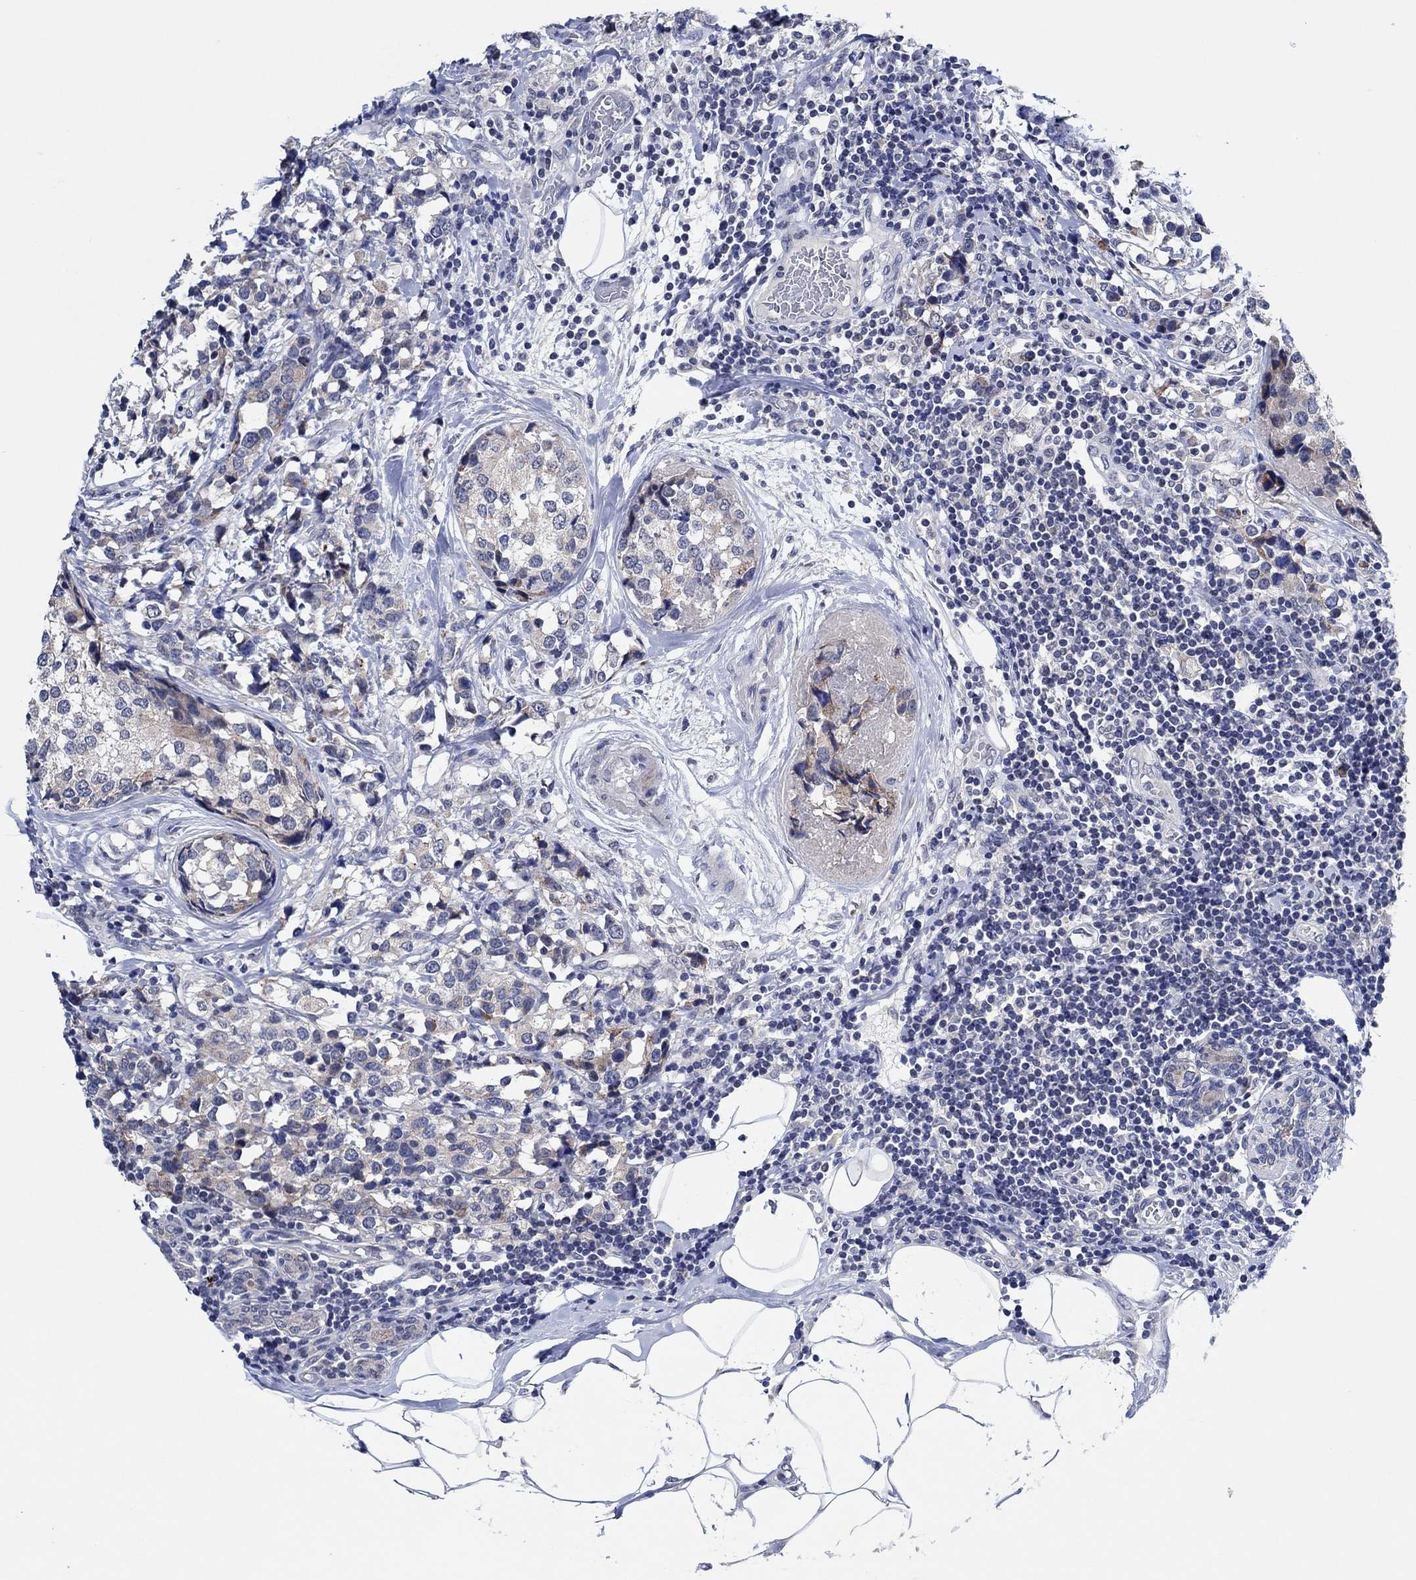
{"staining": {"intensity": "weak", "quantity": "25%-75%", "location": "cytoplasmic/membranous"}, "tissue": "breast cancer", "cell_type": "Tumor cells", "image_type": "cancer", "snomed": [{"axis": "morphology", "description": "Lobular carcinoma"}, {"axis": "topography", "description": "Breast"}], "caption": "Lobular carcinoma (breast) tissue displays weak cytoplasmic/membranous expression in about 25%-75% of tumor cells, visualized by immunohistochemistry. The staining was performed using DAB to visualize the protein expression in brown, while the nuclei were stained in blue with hematoxylin (Magnification: 20x).", "gene": "PRRT3", "patient": {"sex": "female", "age": 59}}